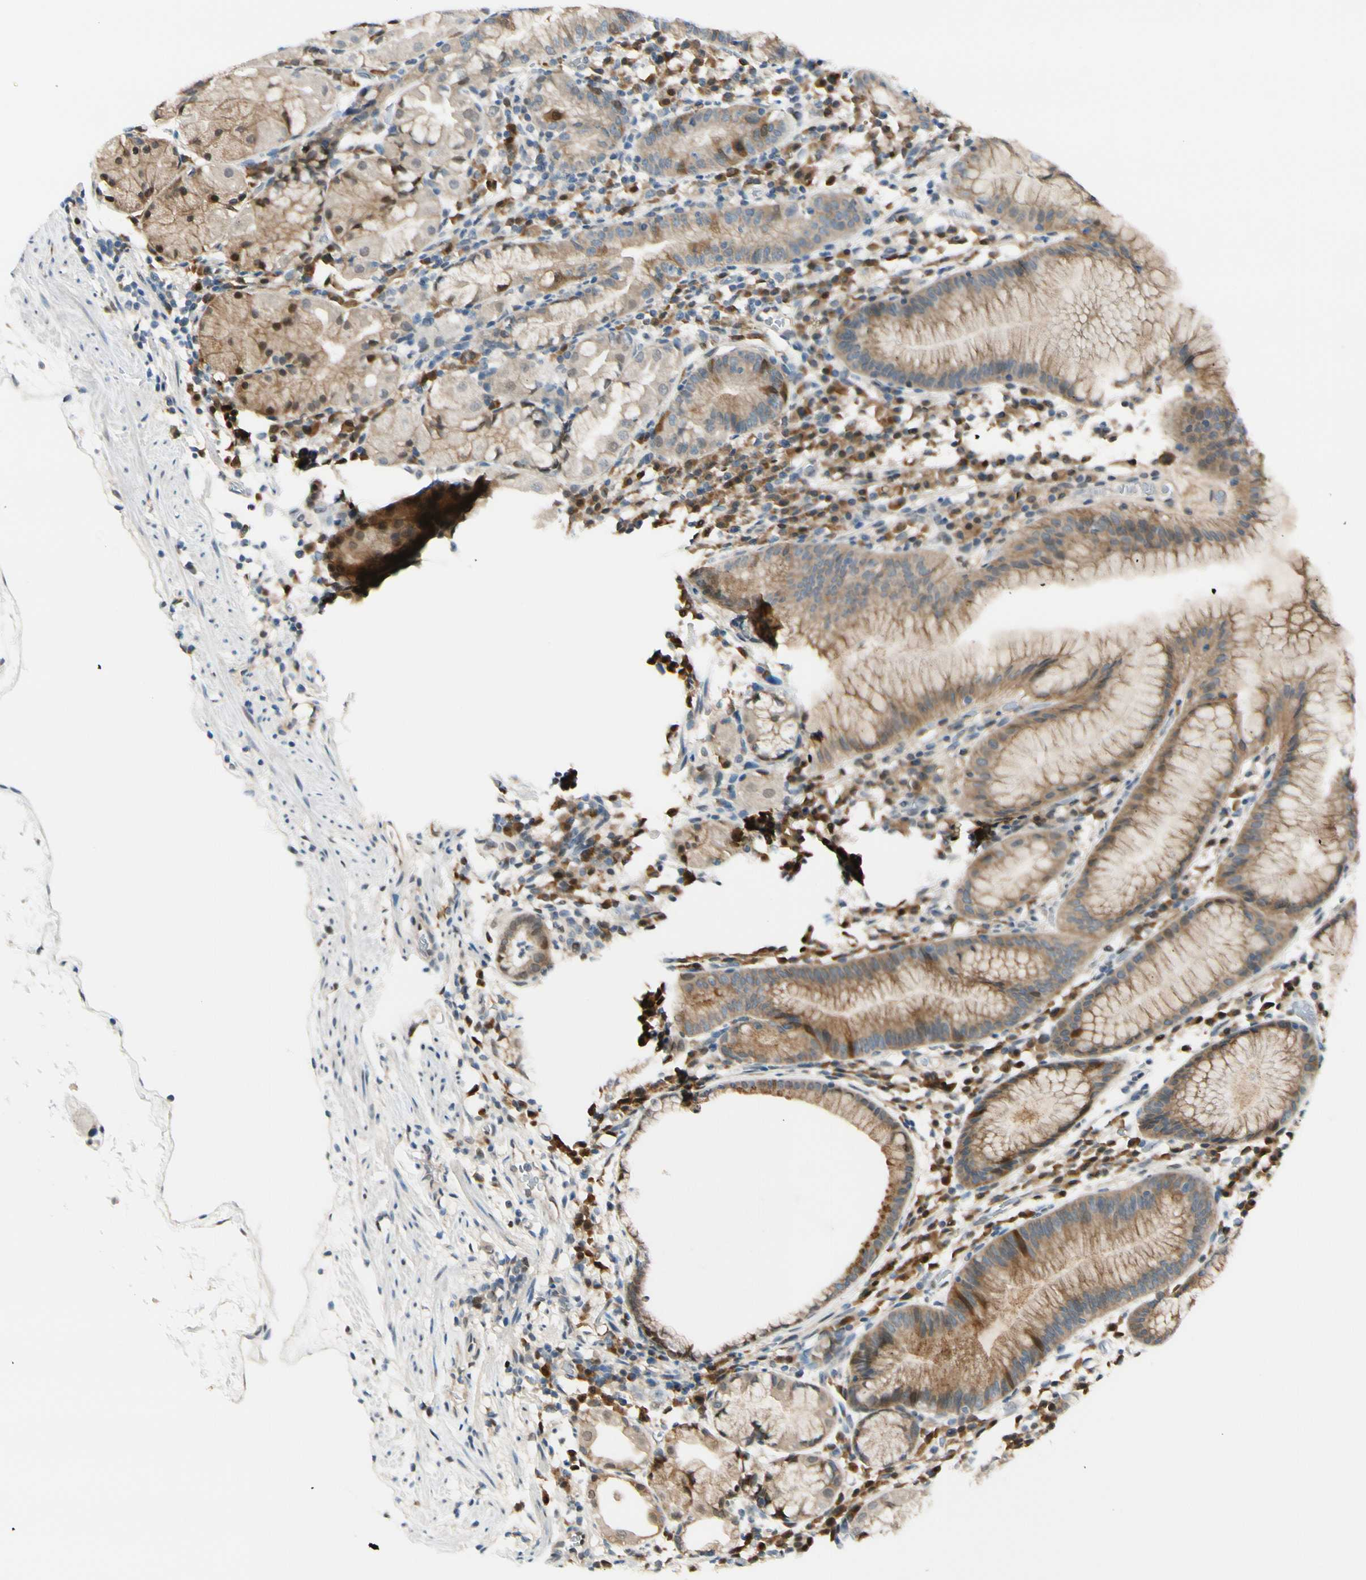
{"staining": {"intensity": "moderate", "quantity": ">75%", "location": "cytoplasmic/membranous,nuclear"}, "tissue": "stomach", "cell_type": "Glandular cells", "image_type": "normal", "snomed": [{"axis": "morphology", "description": "Normal tissue, NOS"}, {"axis": "topography", "description": "Stomach"}, {"axis": "topography", "description": "Stomach, lower"}], "caption": "Brown immunohistochemical staining in unremarkable stomach demonstrates moderate cytoplasmic/membranous,nuclear staining in approximately >75% of glandular cells.", "gene": "PTTG1", "patient": {"sex": "female", "age": 75}}